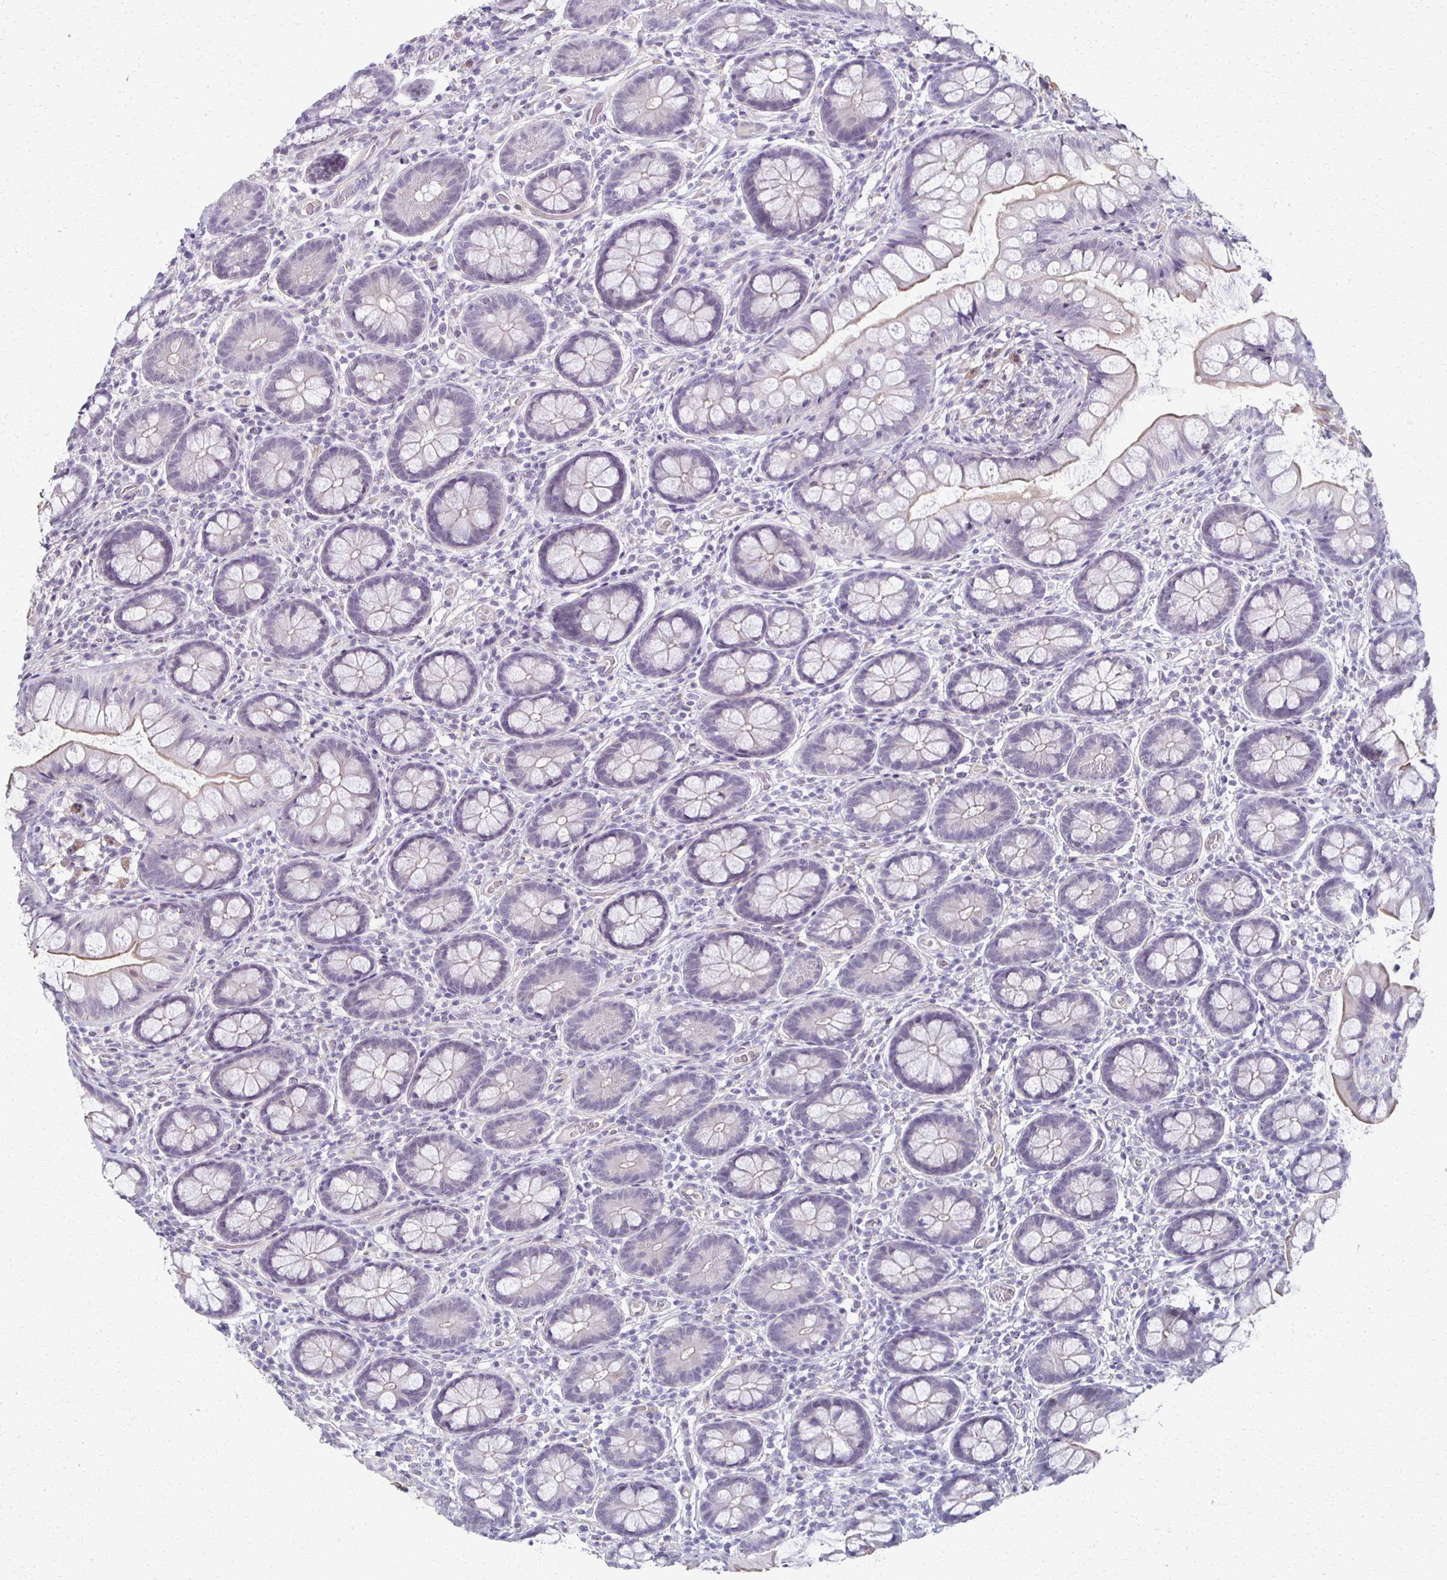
{"staining": {"intensity": "negative", "quantity": "none", "location": "none"}, "tissue": "small intestine", "cell_type": "Glandular cells", "image_type": "normal", "snomed": [{"axis": "morphology", "description": "Normal tissue, NOS"}, {"axis": "topography", "description": "Small intestine"}], "caption": "Immunohistochemical staining of benign human small intestine displays no significant staining in glandular cells. (DAB immunohistochemistry with hematoxylin counter stain).", "gene": "FOXO4", "patient": {"sex": "male", "age": 70}}